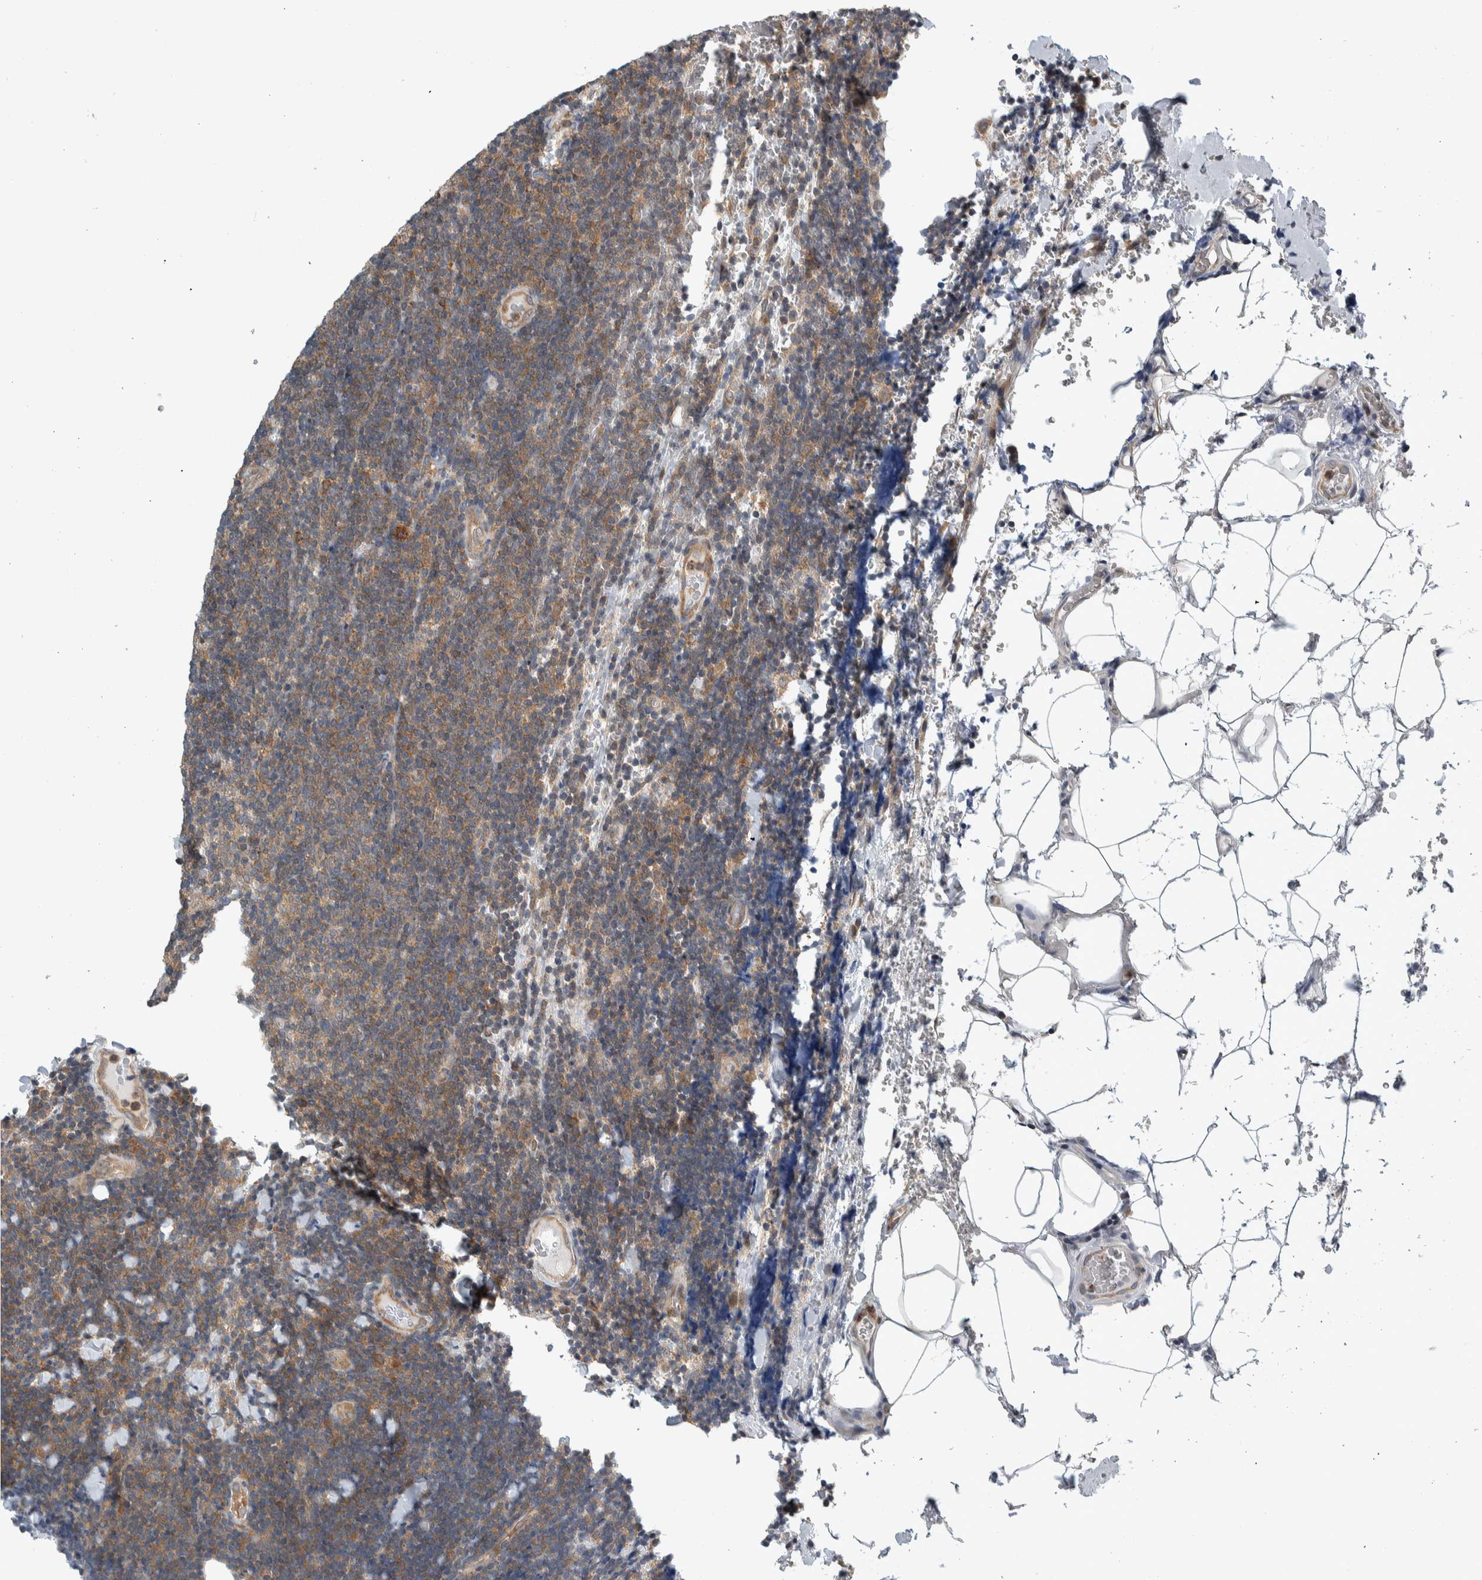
{"staining": {"intensity": "moderate", "quantity": ">75%", "location": "cytoplasmic/membranous"}, "tissue": "lymphoma", "cell_type": "Tumor cells", "image_type": "cancer", "snomed": [{"axis": "morphology", "description": "Malignant lymphoma, non-Hodgkin's type, Low grade"}, {"axis": "topography", "description": "Lymph node"}], "caption": "This image shows immunohistochemistry staining of low-grade malignant lymphoma, non-Hodgkin's type, with medium moderate cytoplasmic/membranous positivity in approximately >75% of tumor cells.", "gene": "CCDC43", "patient": {"sex": "male", "age": 66}}